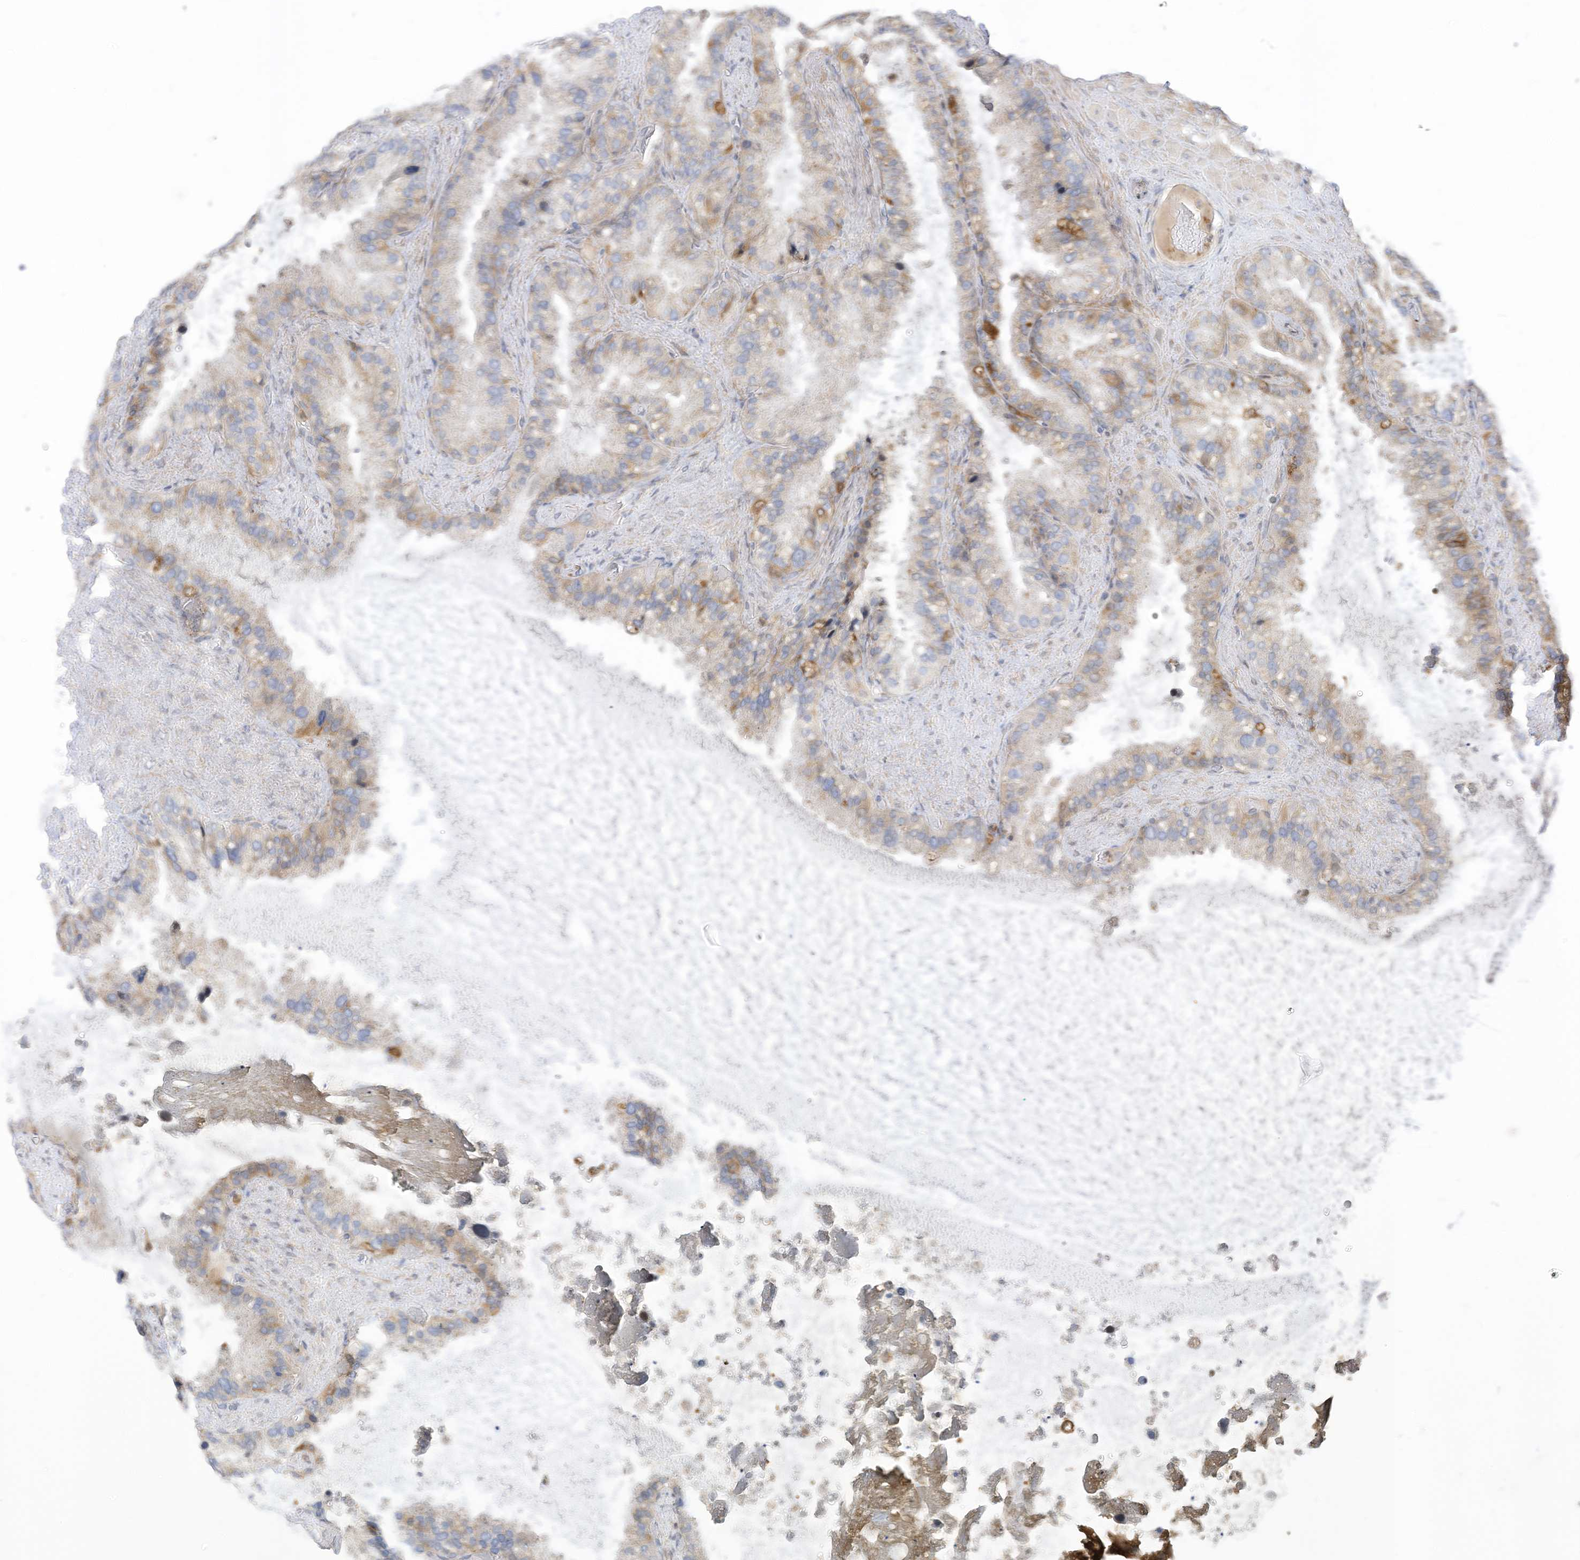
{"staining": {"intensity": "weak", "quantity": "<25%", "location": "cytoplasmic/membranous"}, "tissue": "seminal vesicle", "cell_type": "Glandular cells", "image_type": "normal", "snomed": [{"axis": "morphology", "description": "Normal tissue, NOS"}, {"axis": "topography", "description": "Prostate"}, {"axis": "topography", "description": "Seminal veicle"}], "caption": "Glandular cells show no significant protein staining in benign seminal vesicle.", "gene": "ATP13A1", "patient": {"sex": "male", "age": 68}}